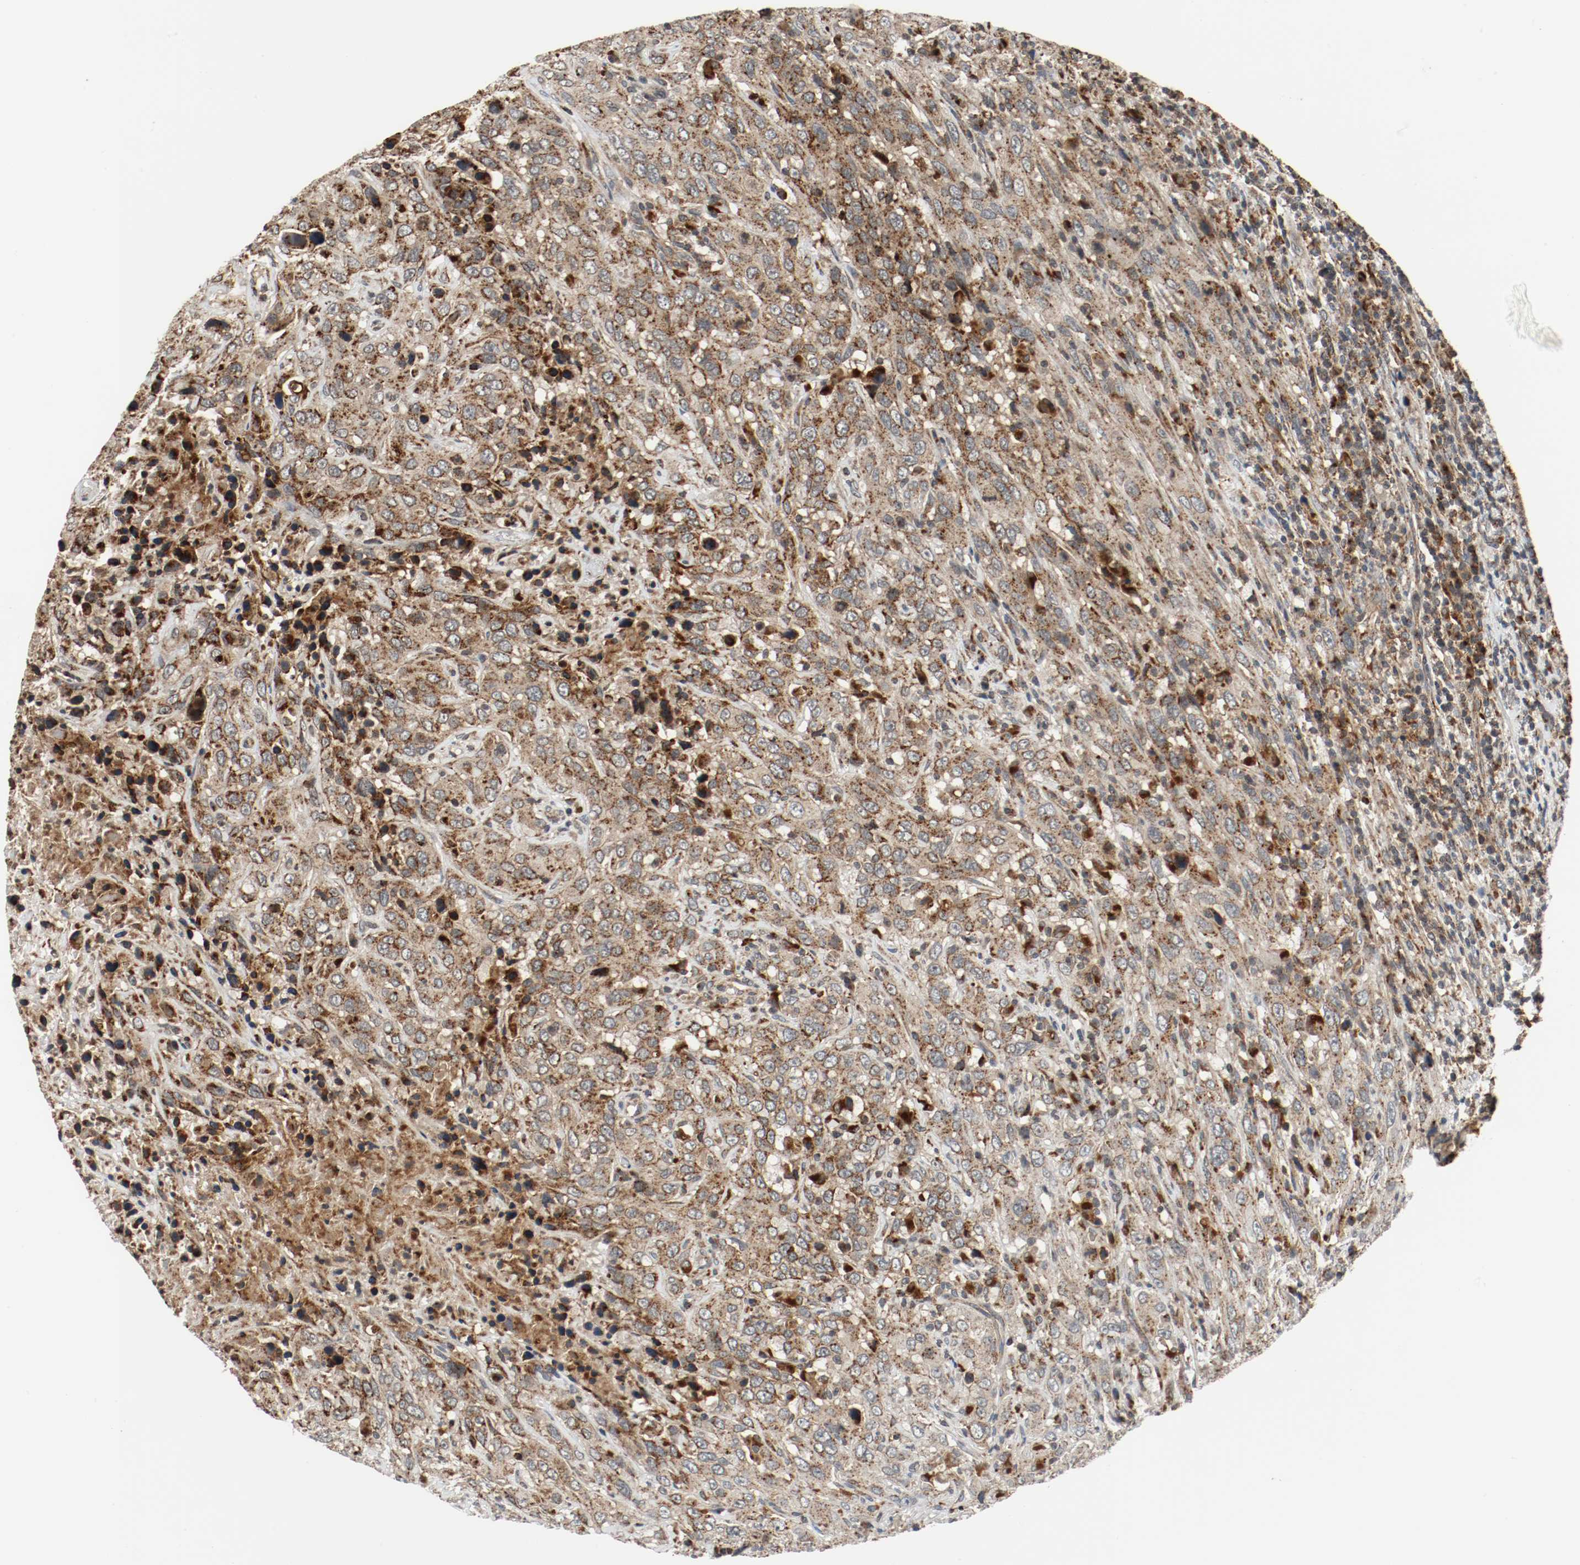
{"staining": {"intensity": "strong", "quantity": ">75%", "location": "cytoplasmic/membranous"}, "tissue": "urothelial cancer", "cell_type": "Tumor cells", "image_type": "cancer", "snomed": [{"axis": "morphology", "description": "Urothelial carcinoma, High grade"}, {"axis": "topography", "description": "Urinary bladder"}], "caption": "A brown stain highlights strong cytoplasmic/membranous expression of a protein in human urothelial carcinoma (high-grade) tumor cells.", "gene": "LAMP2", "patient": {"sex": "male", "age": 61}}